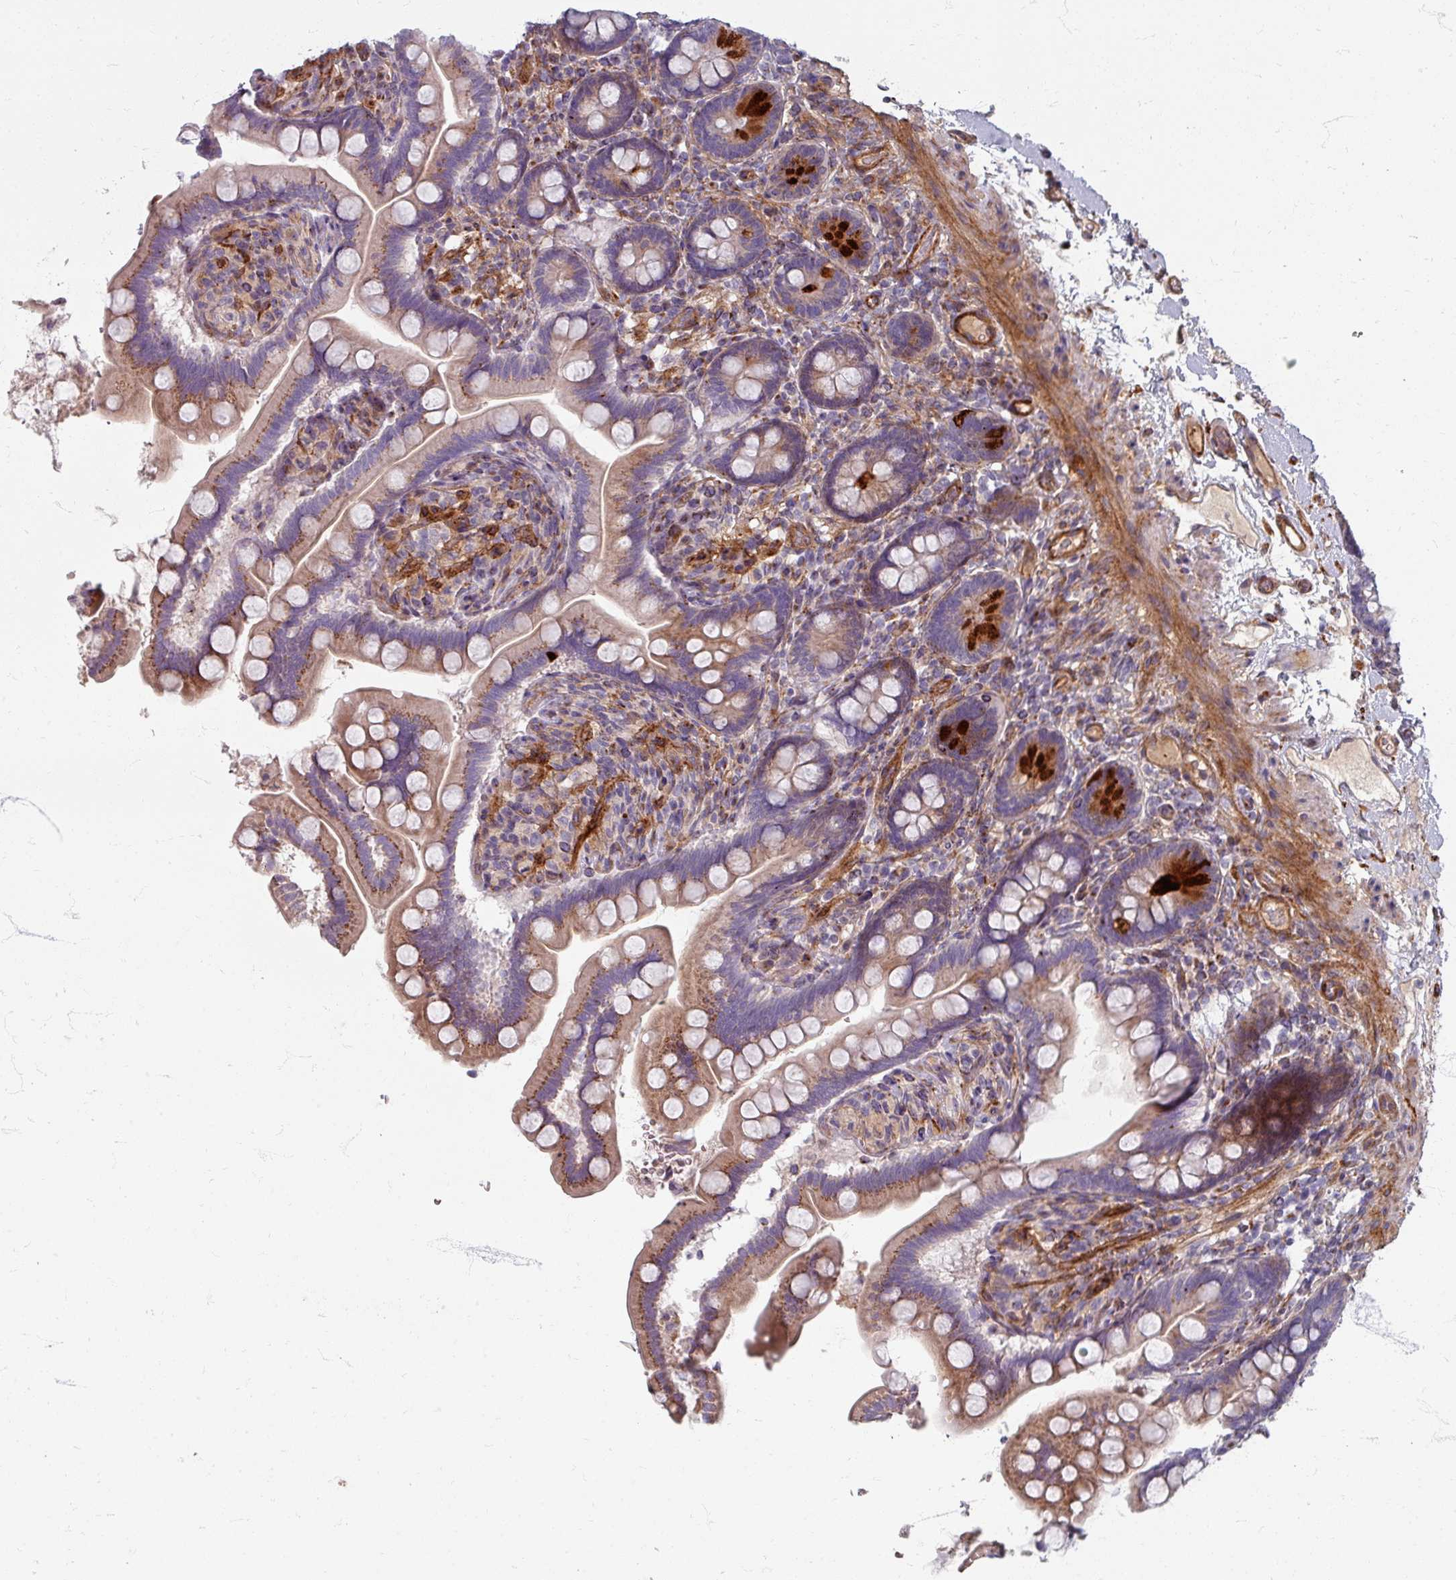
{"staining": {"intensity": "moderate", "quantity": "25%-75%", "location": "cytoplasmic/membranous"}, "tissue": "small intestine", "cell_type": "Glandular cells", "image_type": "normal", "snomed": [{"axis": "morphology", "description": "Normal tissue, NOS"}, {"axis": "topography", "description": "Small intestine"}], "caption": "This image reveals immunohistochemistry staining of unremarkable small intestine, with medium moderate cytoplasmic/membranous staining in approximately 25%-75% of glandular cells.", "gene": "GABARAPL1", "patient": {"sex": "female", "age": 64}}